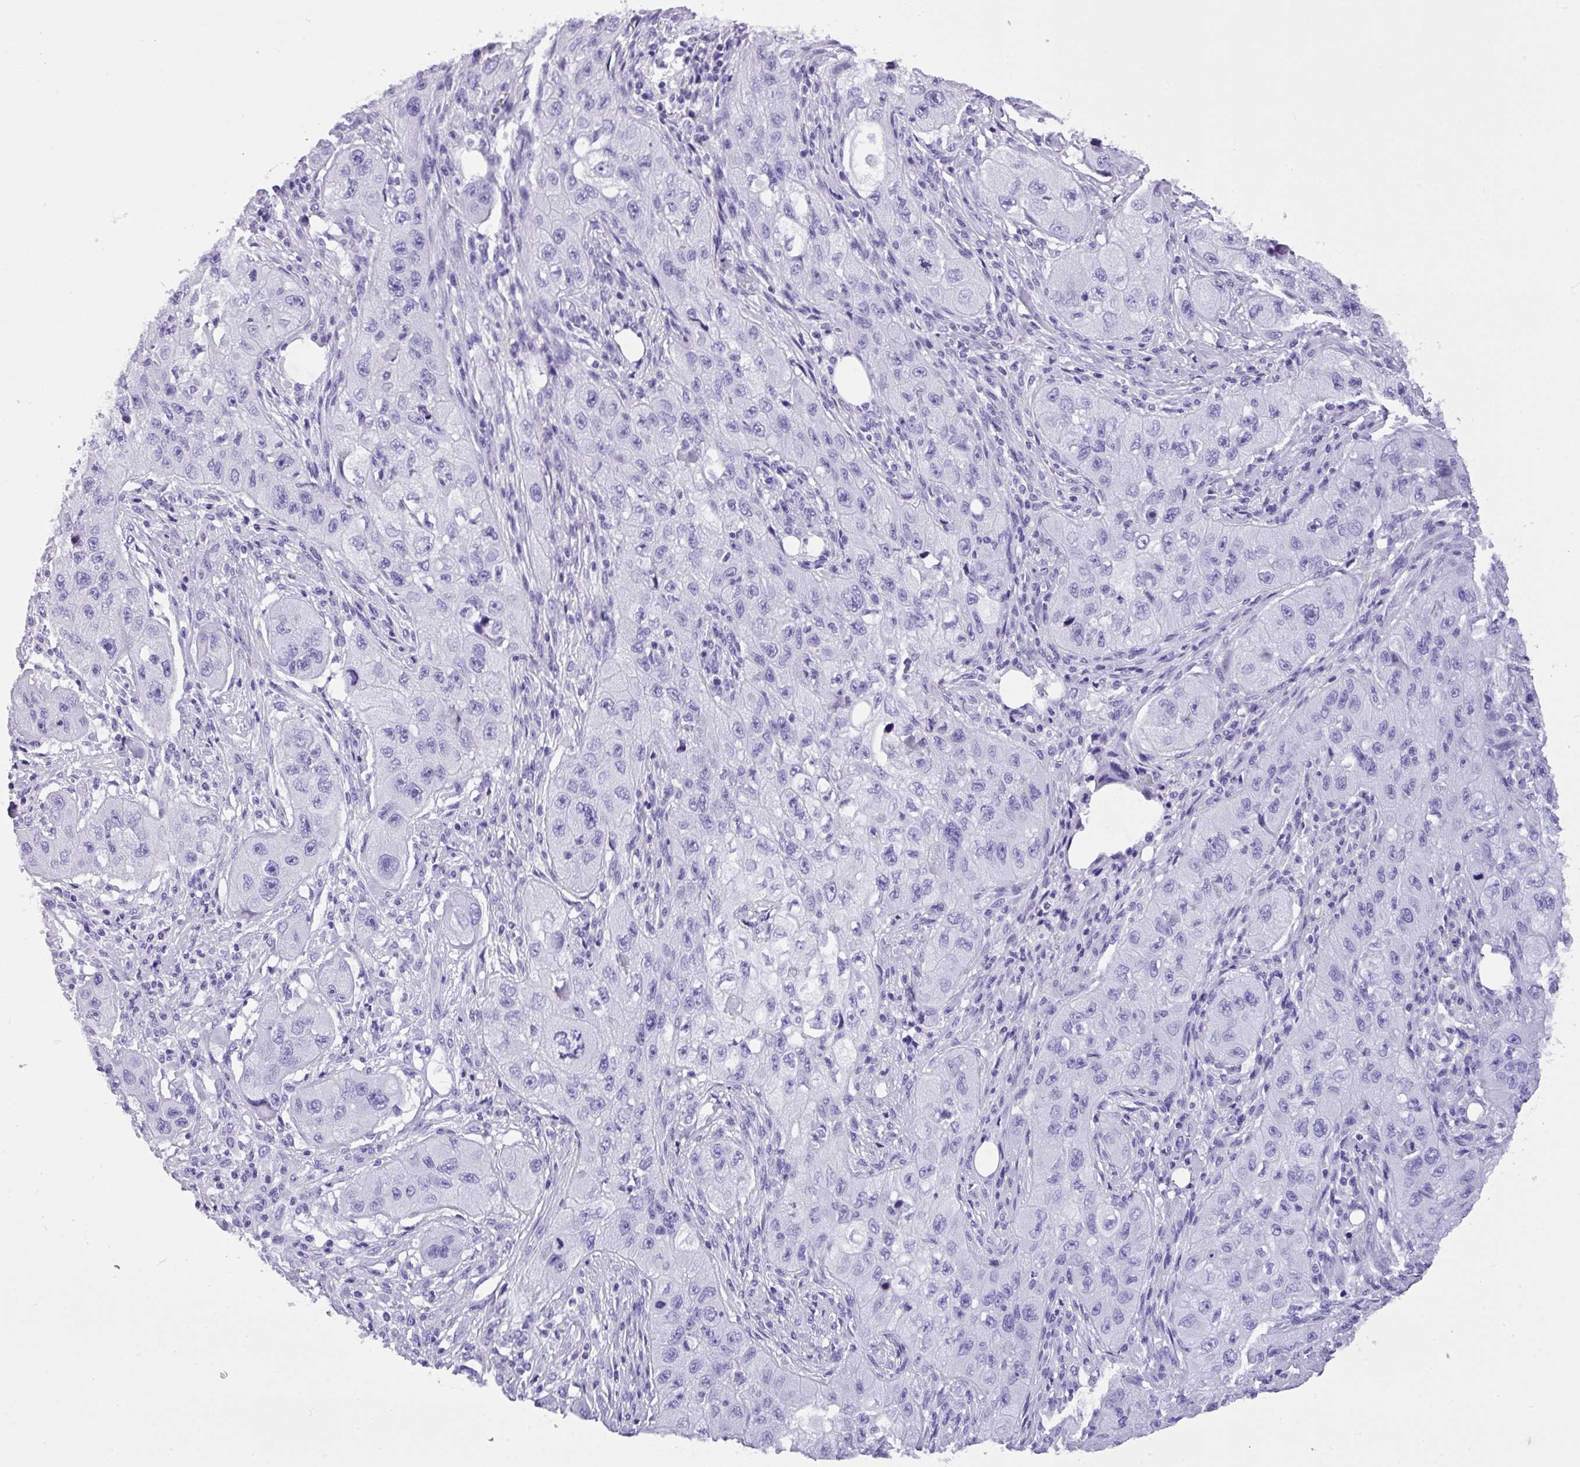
{"staining": {"intensity": "negative", "quantity": "none", "location": "none"}, "tissue": "skin cancer", "cell_type": "Tumor cells", "image_type": "cancer", "snomed": [{"axis": "morphology", "description": "Squamous cell carcinoma, NOS"}, {"axis": "topography", "description": "Skin"}, {"axis": "topography", "description": "Subcutis"}], "caption": "Immunohistochemistry (IHC) micrograph of human squamous cell carcinoma (skin) stained for a protein (brown), which reveals no expression in tumor cells.", "gene": "MUC21", "patient": {"sex": "male", "age": 73}}